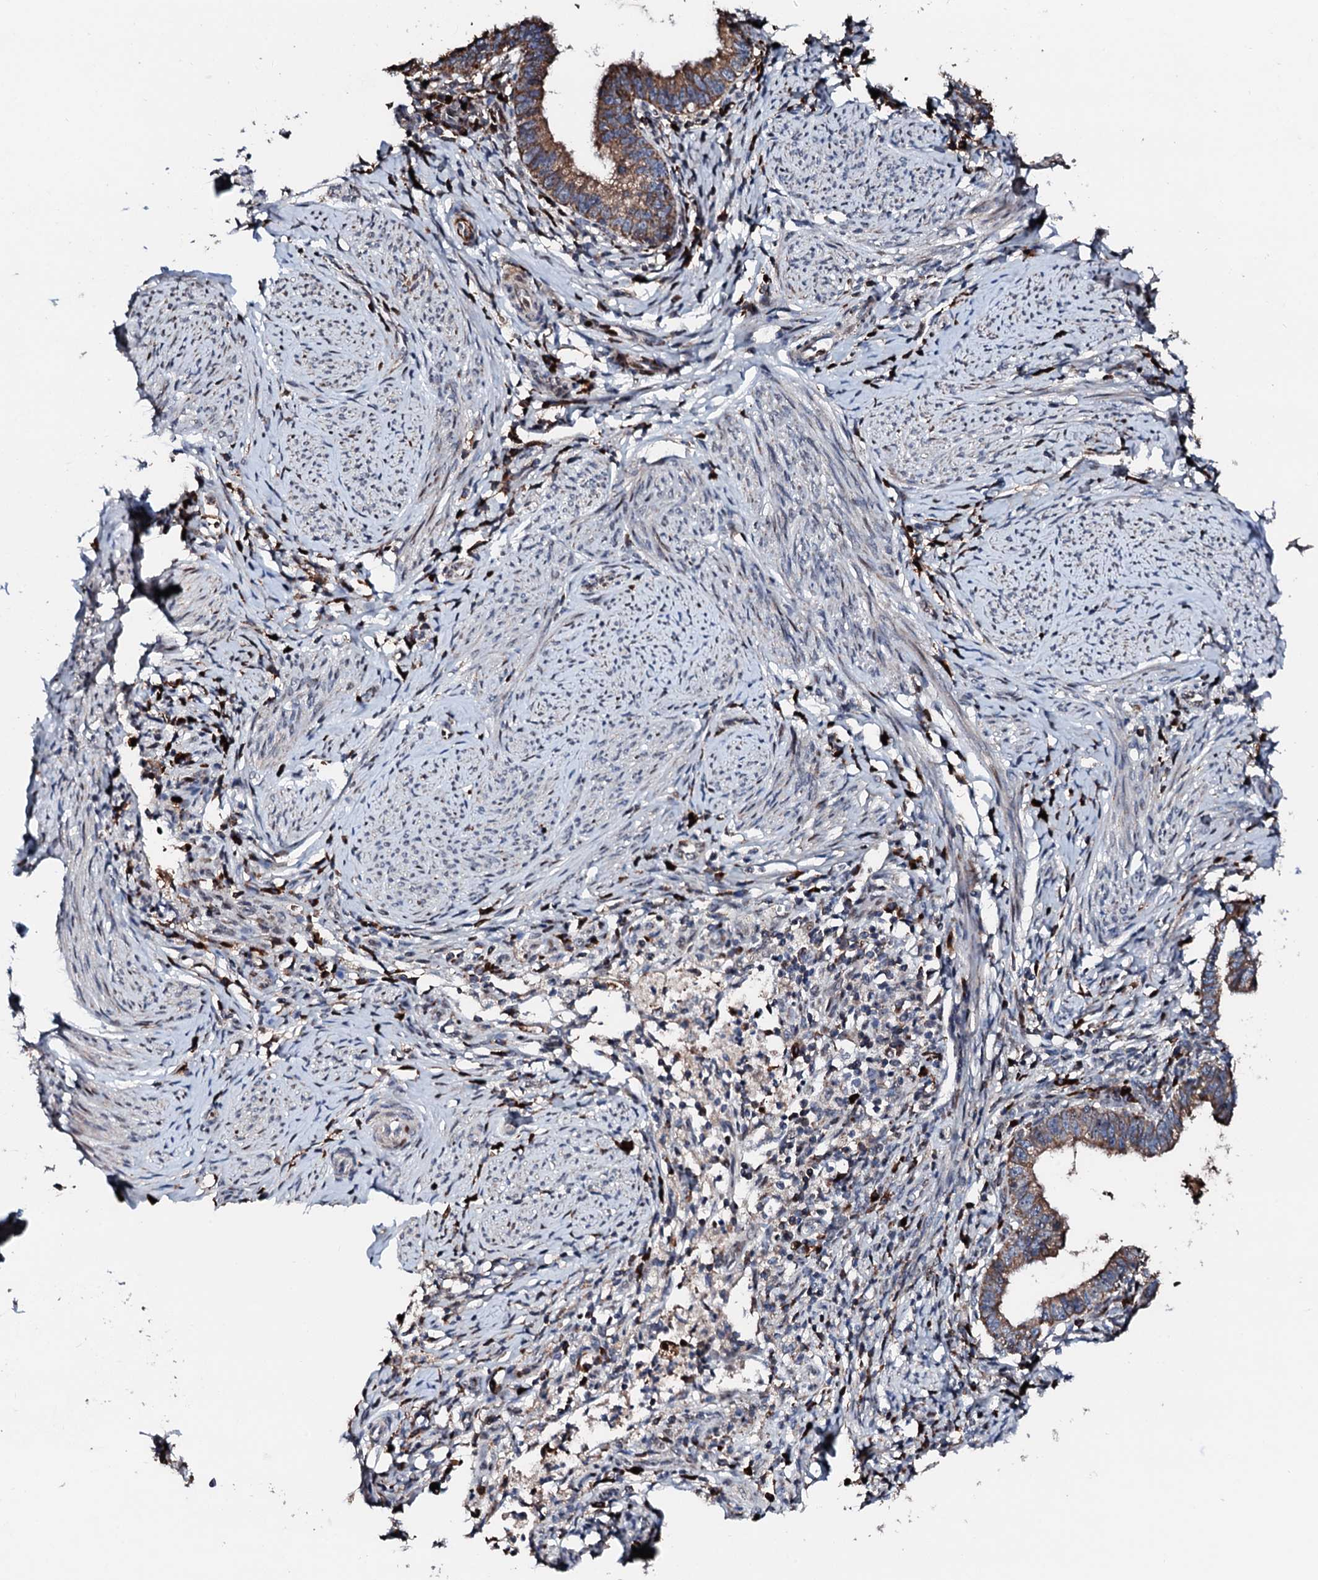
{"staining": {"intensity": "moderate", "quantity": ">75%", "location": "cytoplasmic/membranous"}, "tissue": "cervical cancer", "cell_type": "Tumor cells", "image_type": "cancer", "snomed": [{"axis": "morphology", "description": "Adenocarcinoma, NOS"}, {"axis": "topography", "description": "Cervix"}], "caption": "Adenocarcinoma (cervical) stained with a protein marker shows moderate staining in tumor cells.", "gene": "KIF18A", "patient": {"sex": "female", "age": 36}}